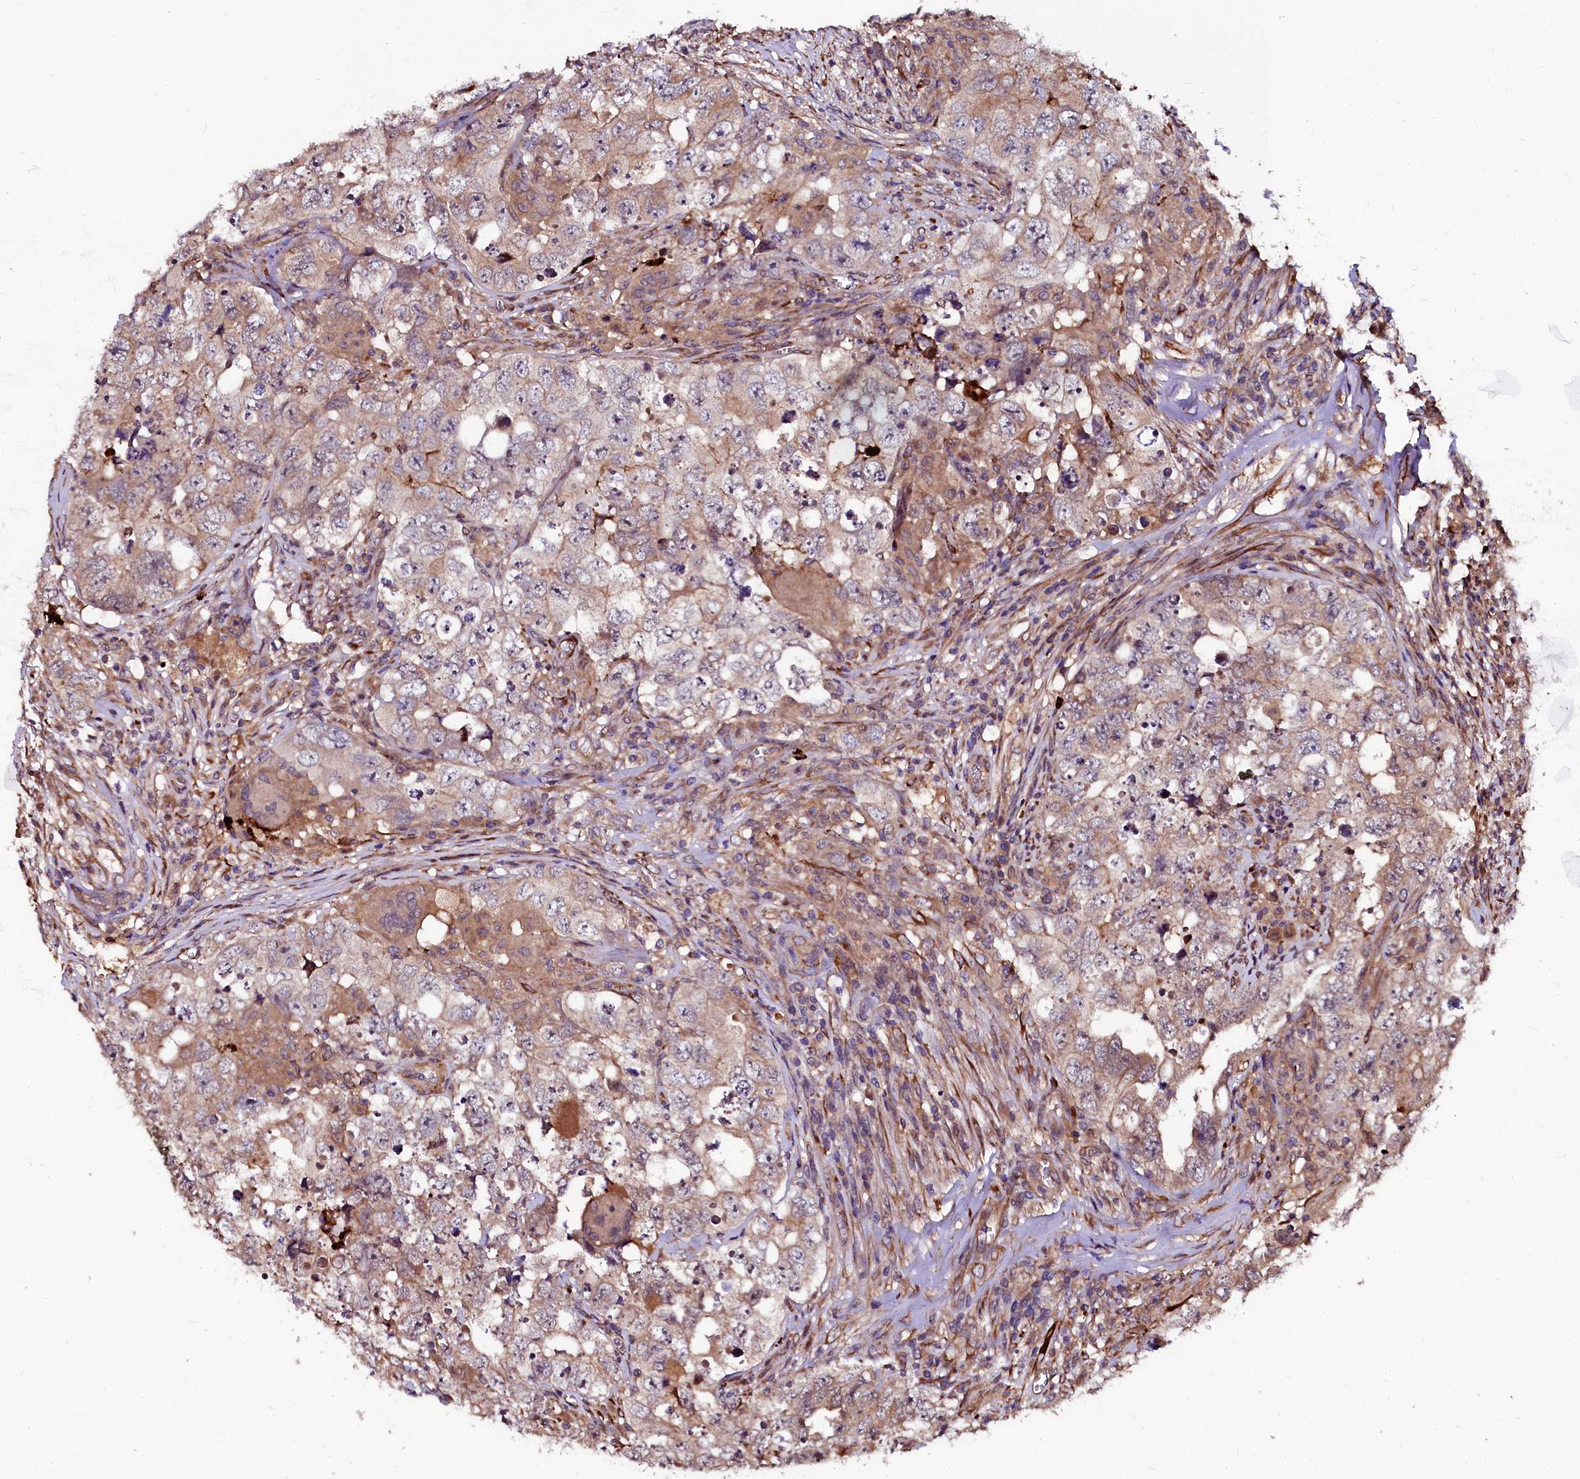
{"staining": {"intensity": "weak", "quantity": "25%-75%", "location": "cytoplasmic/membranous"}, "tissue": "testis cancer", "cell_type": "Tumor cells", "image_type": "cancer", "snomed": [{"axis": "morphology", "description": "Seminoma, NOS"}, {"axis": "morphology", "description": "Carcinoma, Embryonal, NOS"}, {"axis": "topography", "description": "Testis"}], "caption": "High-power microscopy captured an immunohistochemistry histopathology image of testis cancer (seminoma), revealing weak cytoplasmic/membranous staining in approximately 25%-75% of tumor cells.", "gene": "N4BP1", "patient": {"sex": "male", "age": 43}}